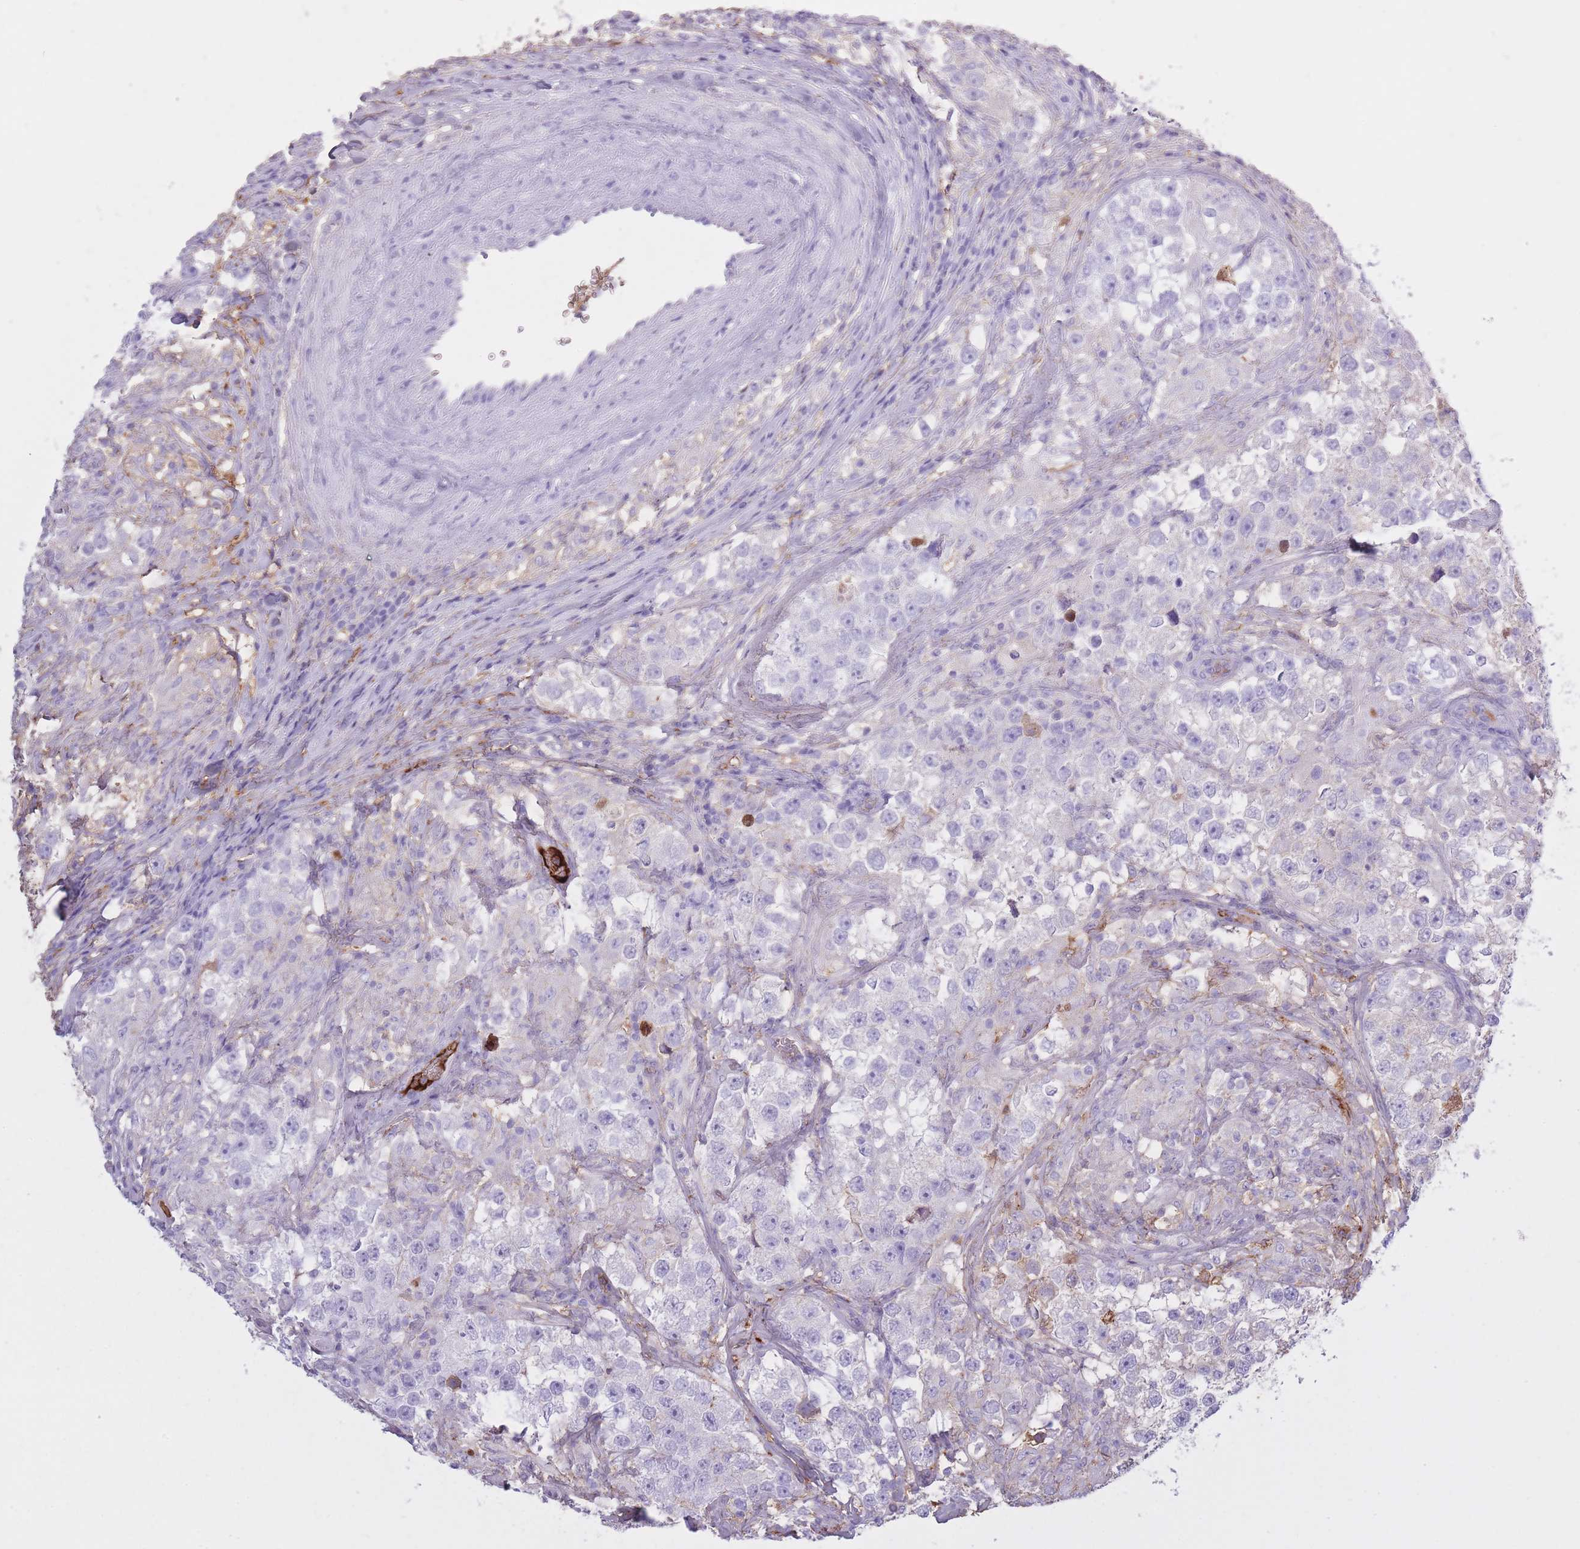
{"staining": {"intensity": "negative", "quantity": "none", "location": "none"}, "tissue": "testis cancer", "cell_type": "Tumor cells", "image_type": "cancer", "snomed": [{"axis": "morphology", "description": "Seminoma, NOS"}, {"axis": "topography", "description": "Testis"}], "caption": "Photomicrograph shows no protein expression in tumor cells of seminoma (testis) tissue.", "gene": "AP3S2", "patient": {"sex": "male", "age": 46}}